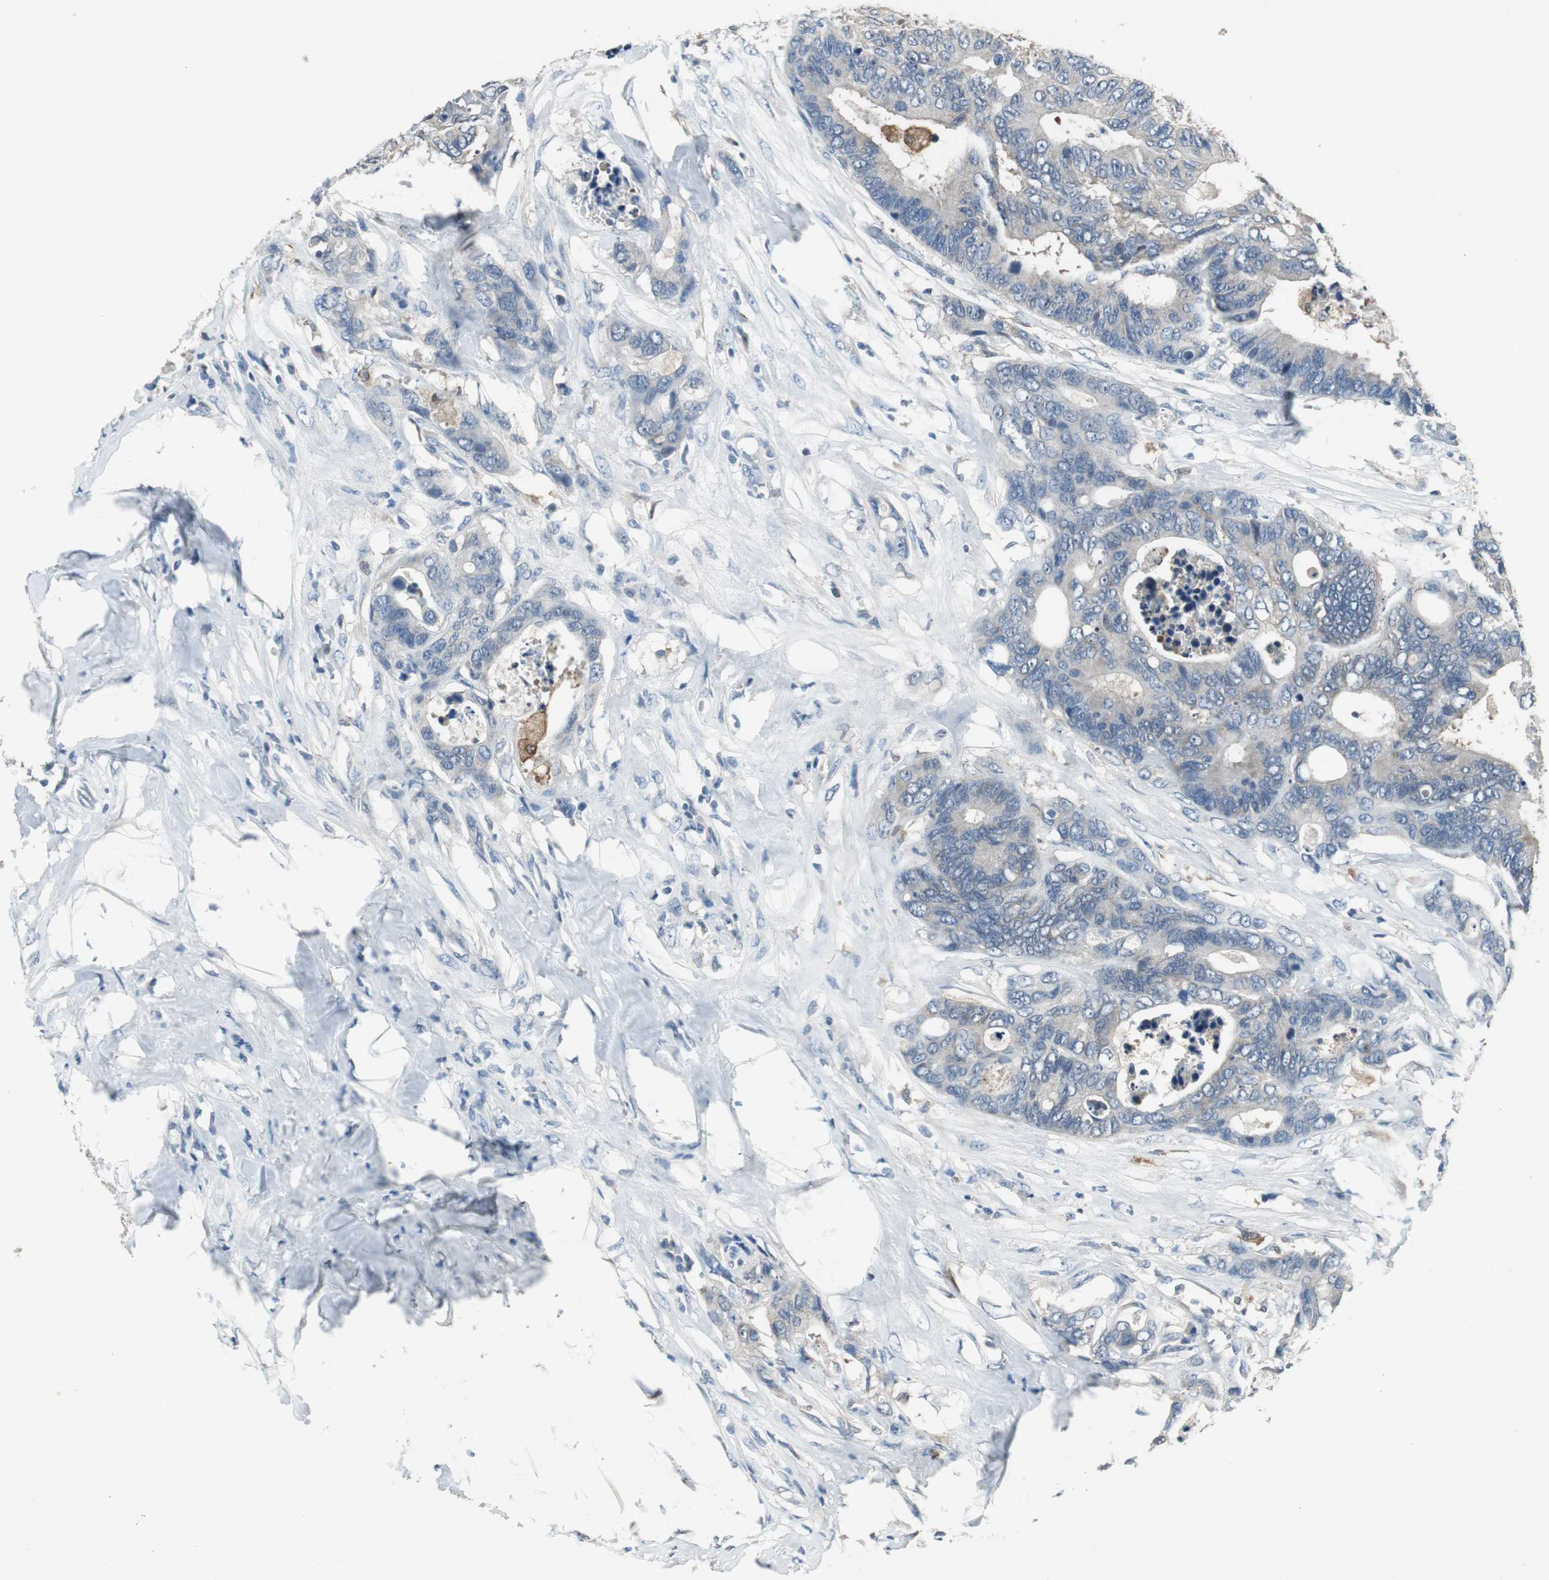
{"staining": {"intensity": "negative", "quantity": "none", "location": "none"}, "tissue": "colorectal cancer", "cell_type": "Tumor cells", "image_type": "cancer", "snomed": [{"axis": "morphology", "description": "Adenocarcinoma, NOS"}, {"axis": "topography", "description": "Rectum"}], "caption": "Colorectal cancer (adenocarcinoma) was stained to show a protein in brown. There is no significant staining in tumor cells. The staining was performed using DAB (3,3'-diaminobenzidine) to visualize the protein expression in brown, while the nuclei were stained in blue with hematoxylin (Magnification: 20x).", "gene": "MSTO1", "patient": {"sex": "male", "age": 55}}